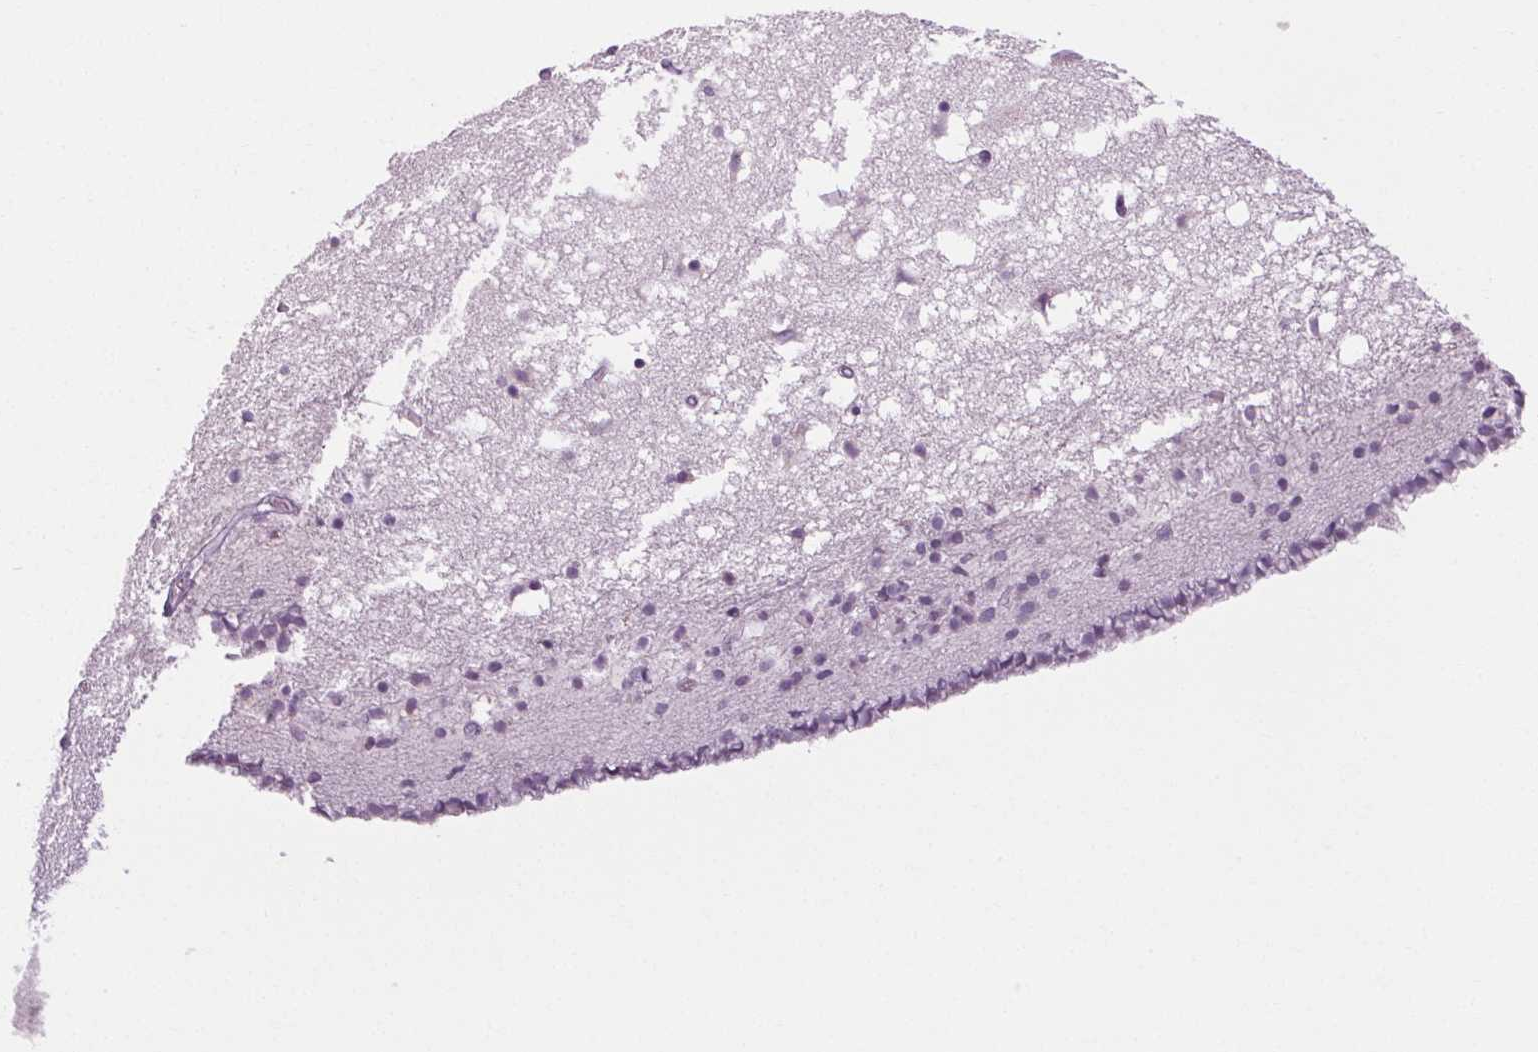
{"staining": {"intensity": "negative", "quantity": "none", "location": "none"}, "tissue": "caudate", "cell_type": "Glial cells", "image_type": "normal", "snomed": [{"axis": "morphology", "description": "Normal tissue, NOS"}, {"axis": "topography", "description": "Lateral ventricle wall"}], "caption": "The IHC micrograph has no significant staining in glial cells of caudate. (Brightfield microscopy of DAB immunohistochemistry (IHC) at high magnification).", "gene": "POMC", "patient": {"sex": "female", "age": 42}}